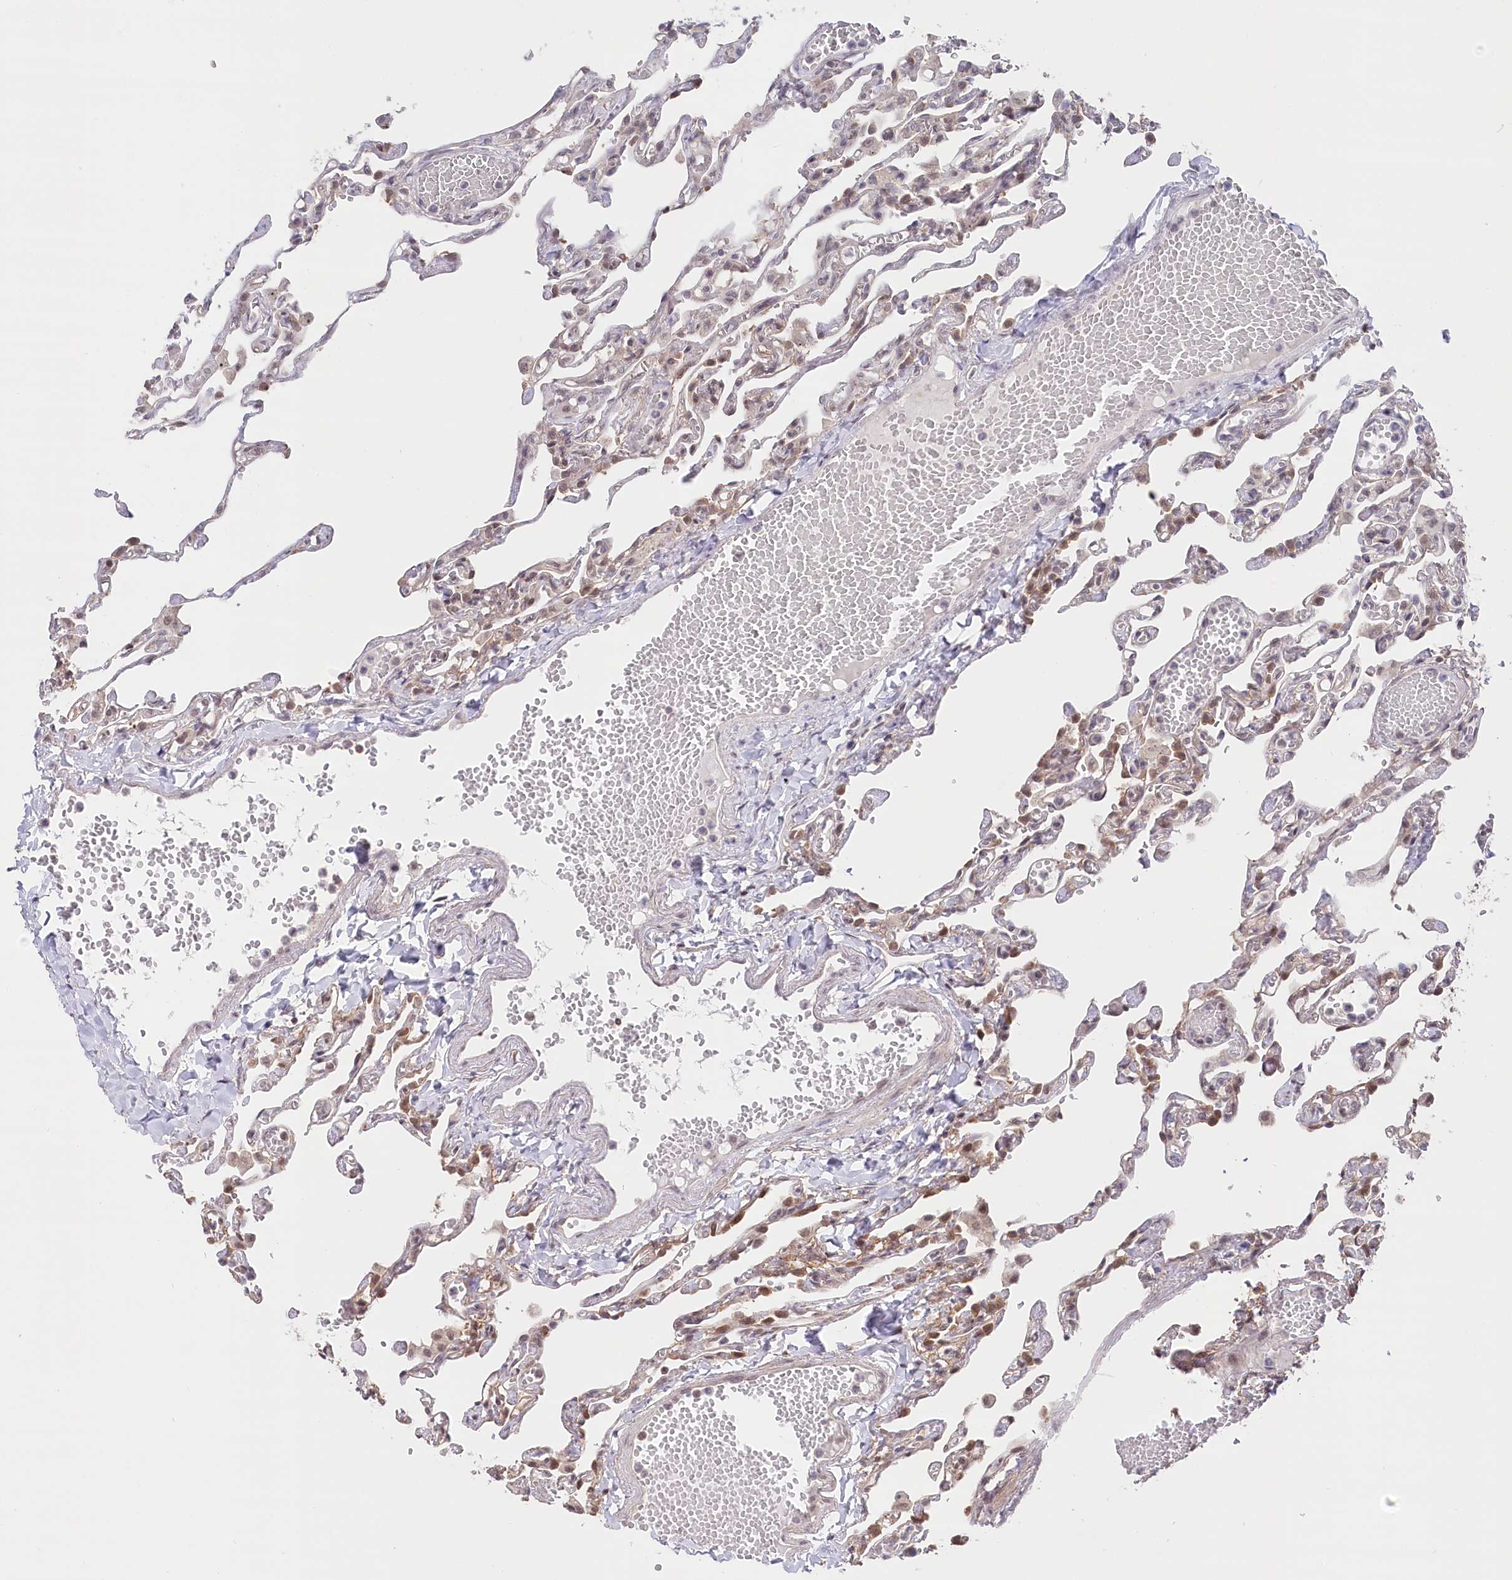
{"staining": {"intensity": "moderate", "quantity": "25%-75%", "location": "cytoplasmic/membranous,nuclear"}, "tissue": "lung", "cell_type": "Alveolar cells", "image_type": "normal", "snomed": [{"axis": "morphology", "description": "Normal tissue, NOS"}, {"axis": "topography", "description": "Lung"}], "caption": "Protein expression analysis of normal human lung reveals moderate cytoplasmic/membranous,nuclear expression in approximately 25%-75% of alveolar cells.", "gene": "CCSER2", "patient": {"sex": "male", "age": 21}}